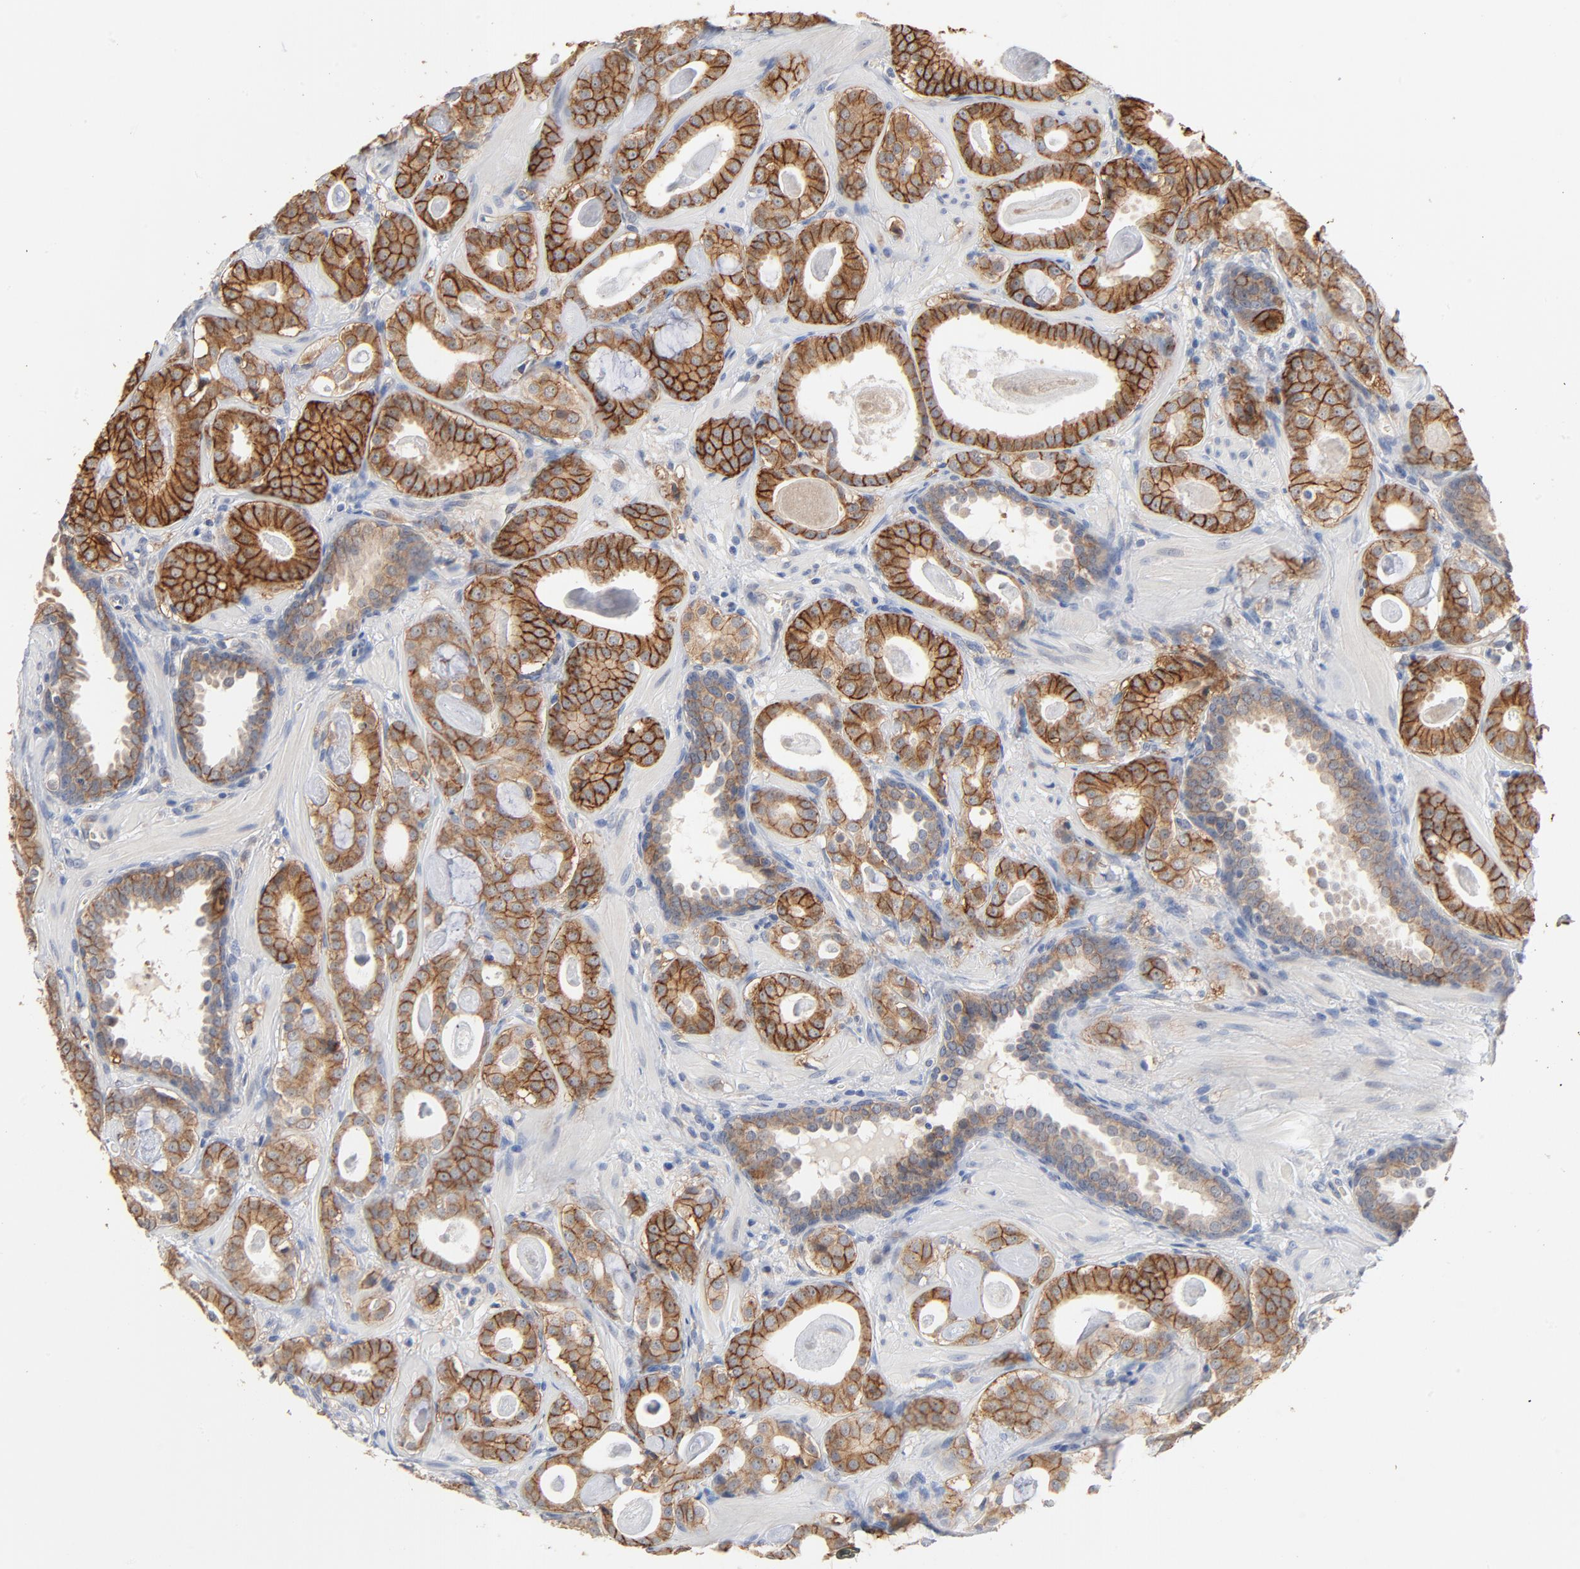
{"staining": {"intensity": "moderate", "quantity": ">75%", "location": "cytoplasmic/membranous"}, "tissue": "prostate cancer", "cell_type": "Tumor cells", "image_type": "cancer", "snomed": [{"axis": "morphology", "description": "Adenocarcinoma, Low grade"}, {"axis": "topography", "description": "Prostate"}], "caption": "Immunohistochemical staining of prostate cancer shows medium levels of moderate cytoplasmic/membranous protein expression in approximately >75% of tumor cells.", "gene": "EPCAM", "patient": {"sex": "male", "age": 57}}